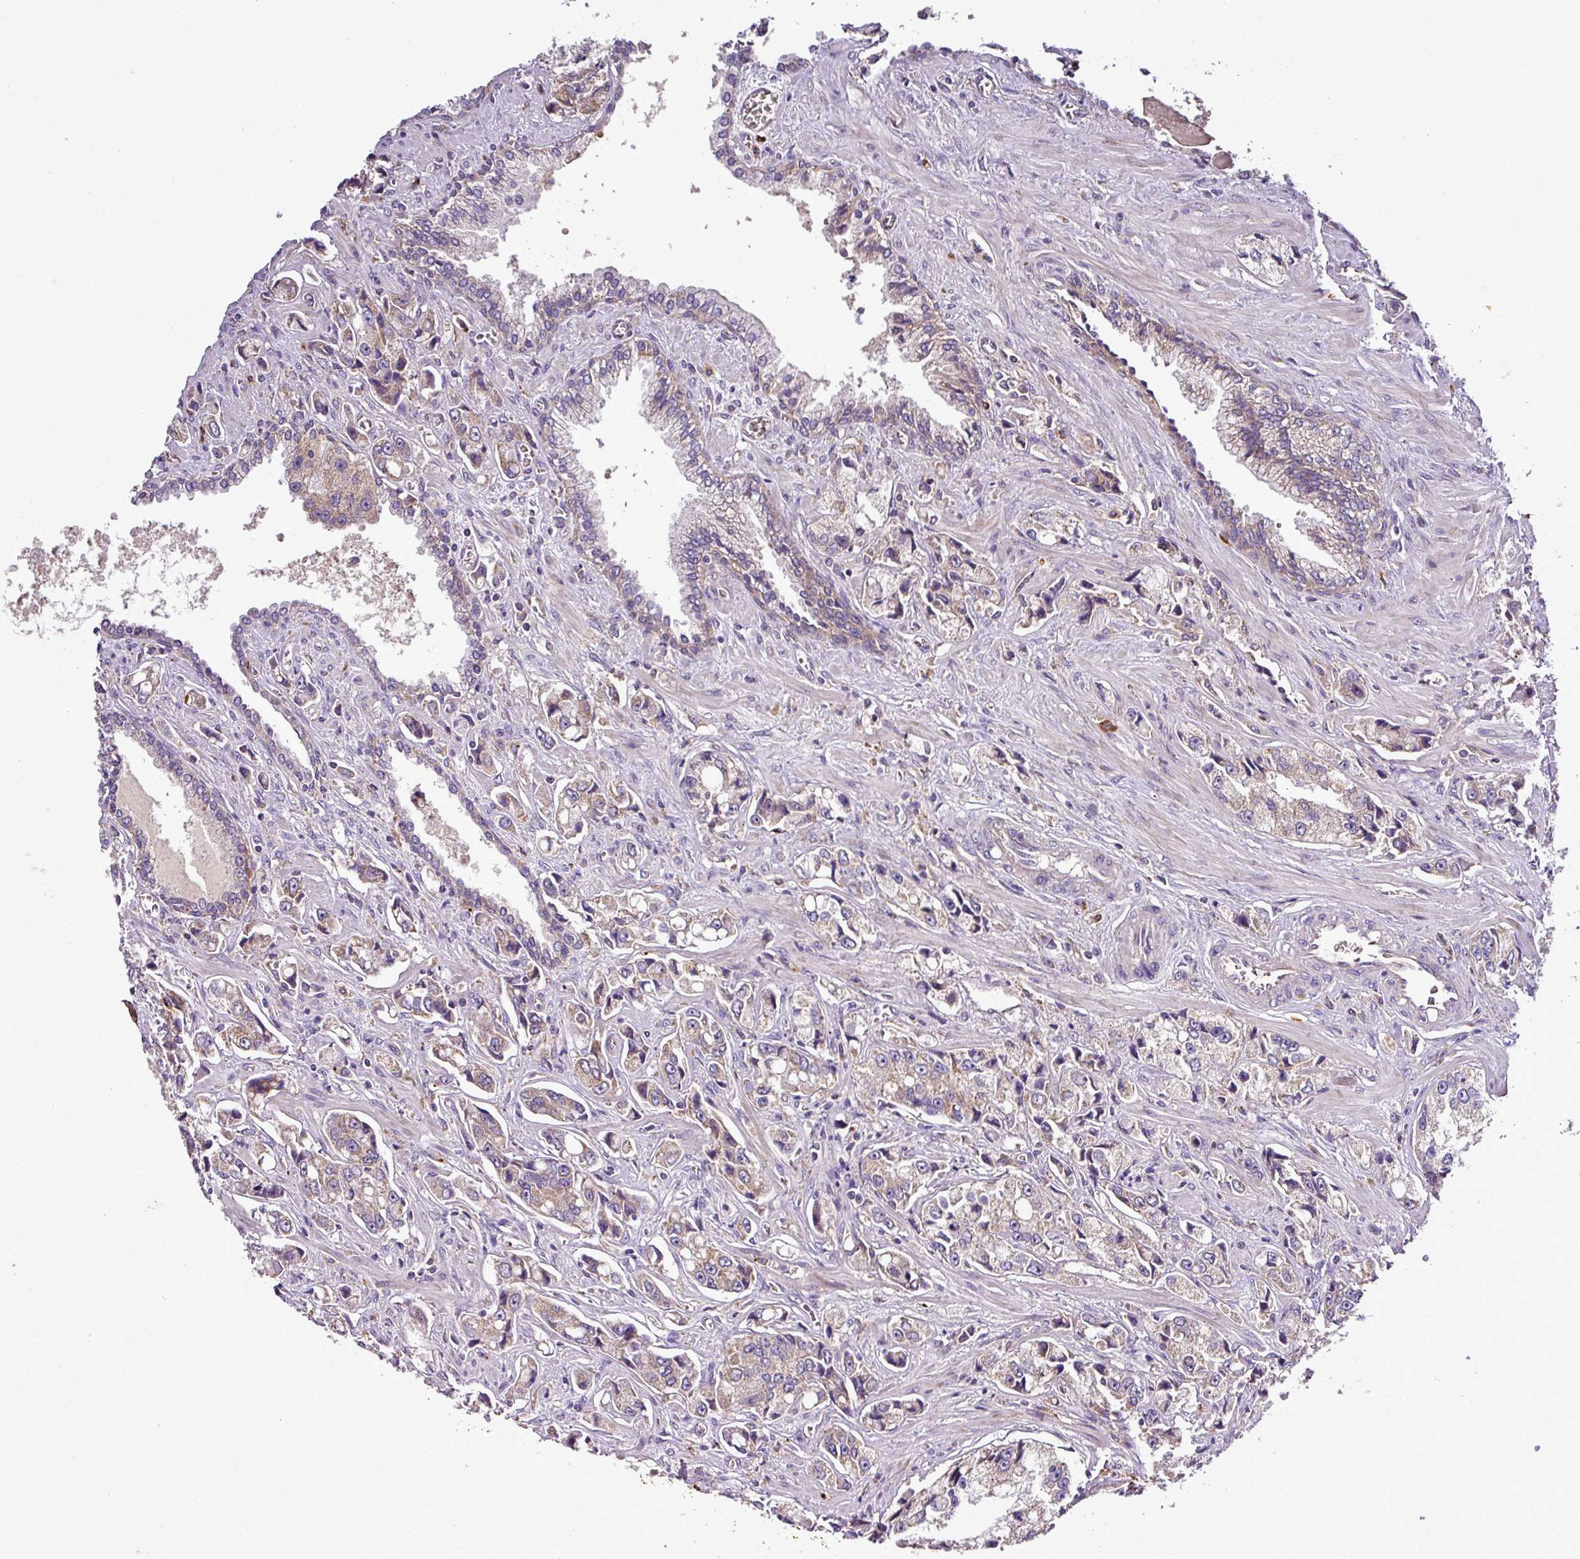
{"staining": {"intensity": "weak", "quantity": "<25%", "location": "cytoplasmic/membranous"}, "tissue": "prostate cancer", "cell_type": "Tumor cells", "image_type": "cancer", "snomed": [{"axis": "morphology", "description": "Adenocarcinoma, High grade"}, {"axis": "topography", "description": "Prostate"}], "caption": "Immunohistochemistry (IHC) micrograph of high-grade adenocarcinoma (prostate) stained for a protein (brown), which reveals no expression in tumor cells.", "gene": "ZNF513", "patient": {"sex": "male", "age": 74}}